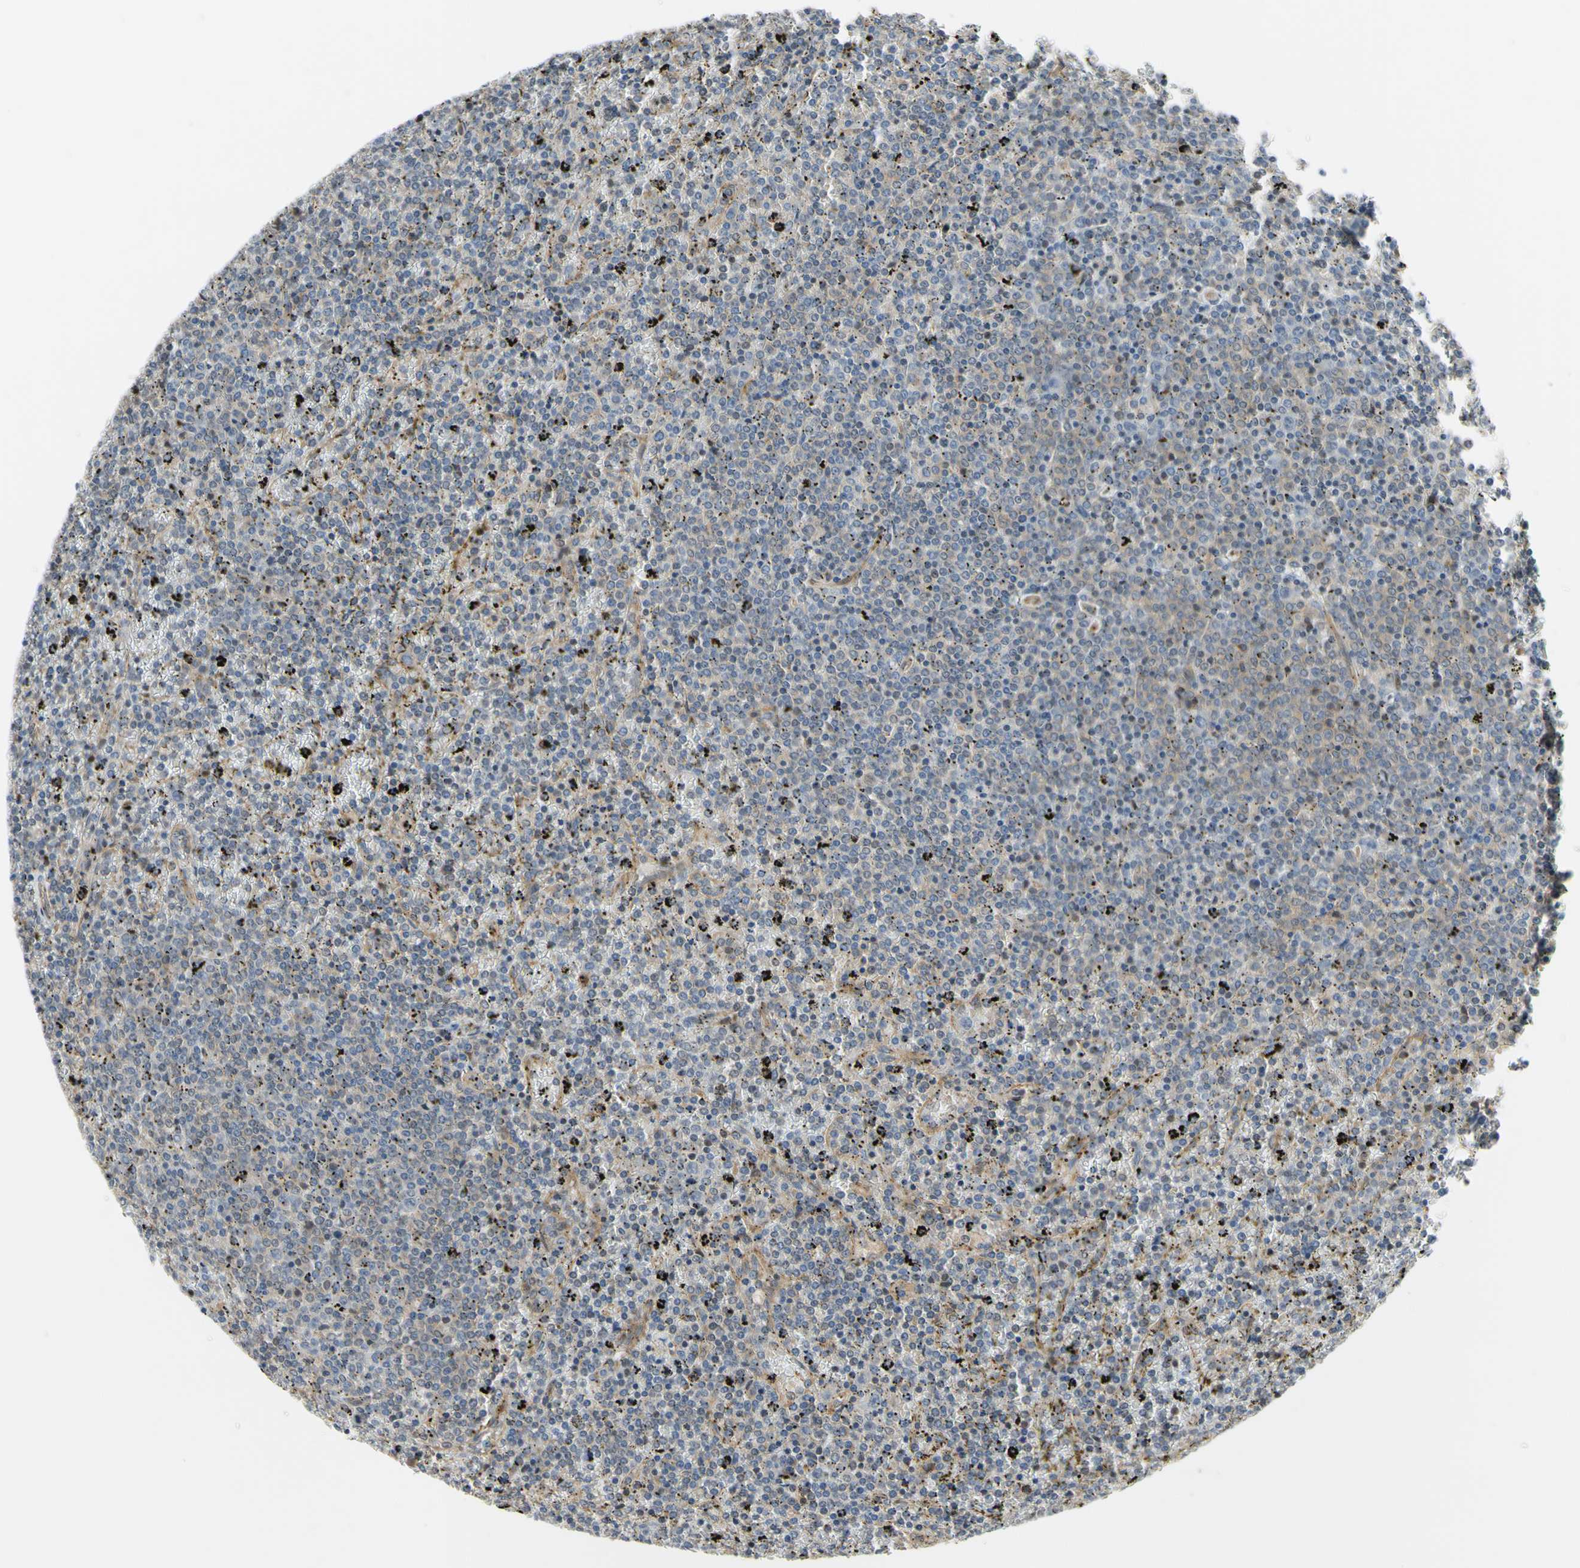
{"staining": {"intensity": "moderate", "quantity": "25%-75%", "location": "cytoplasmic/membranous"}, "tissue": "lymphoma", "cell_type": "Tumor cells", "image_type": "cancer", "snomed": [{"axis": "morphology", "description": "Malignant lymphoma, non-Hodgkin's type, Low grade"}, {"axis": "topography", "description": "Spleen"}], "caption": "Low-grade malignant lymphoma, non-Hodgkin's type tissue displays moderate cytoplasmic/membranous staining in approximately 25%-75% of tumor cells, visualized by immunohistochemistry.", "gene": "COMMD9", "patient": {"sex": "female", "age": 77}}